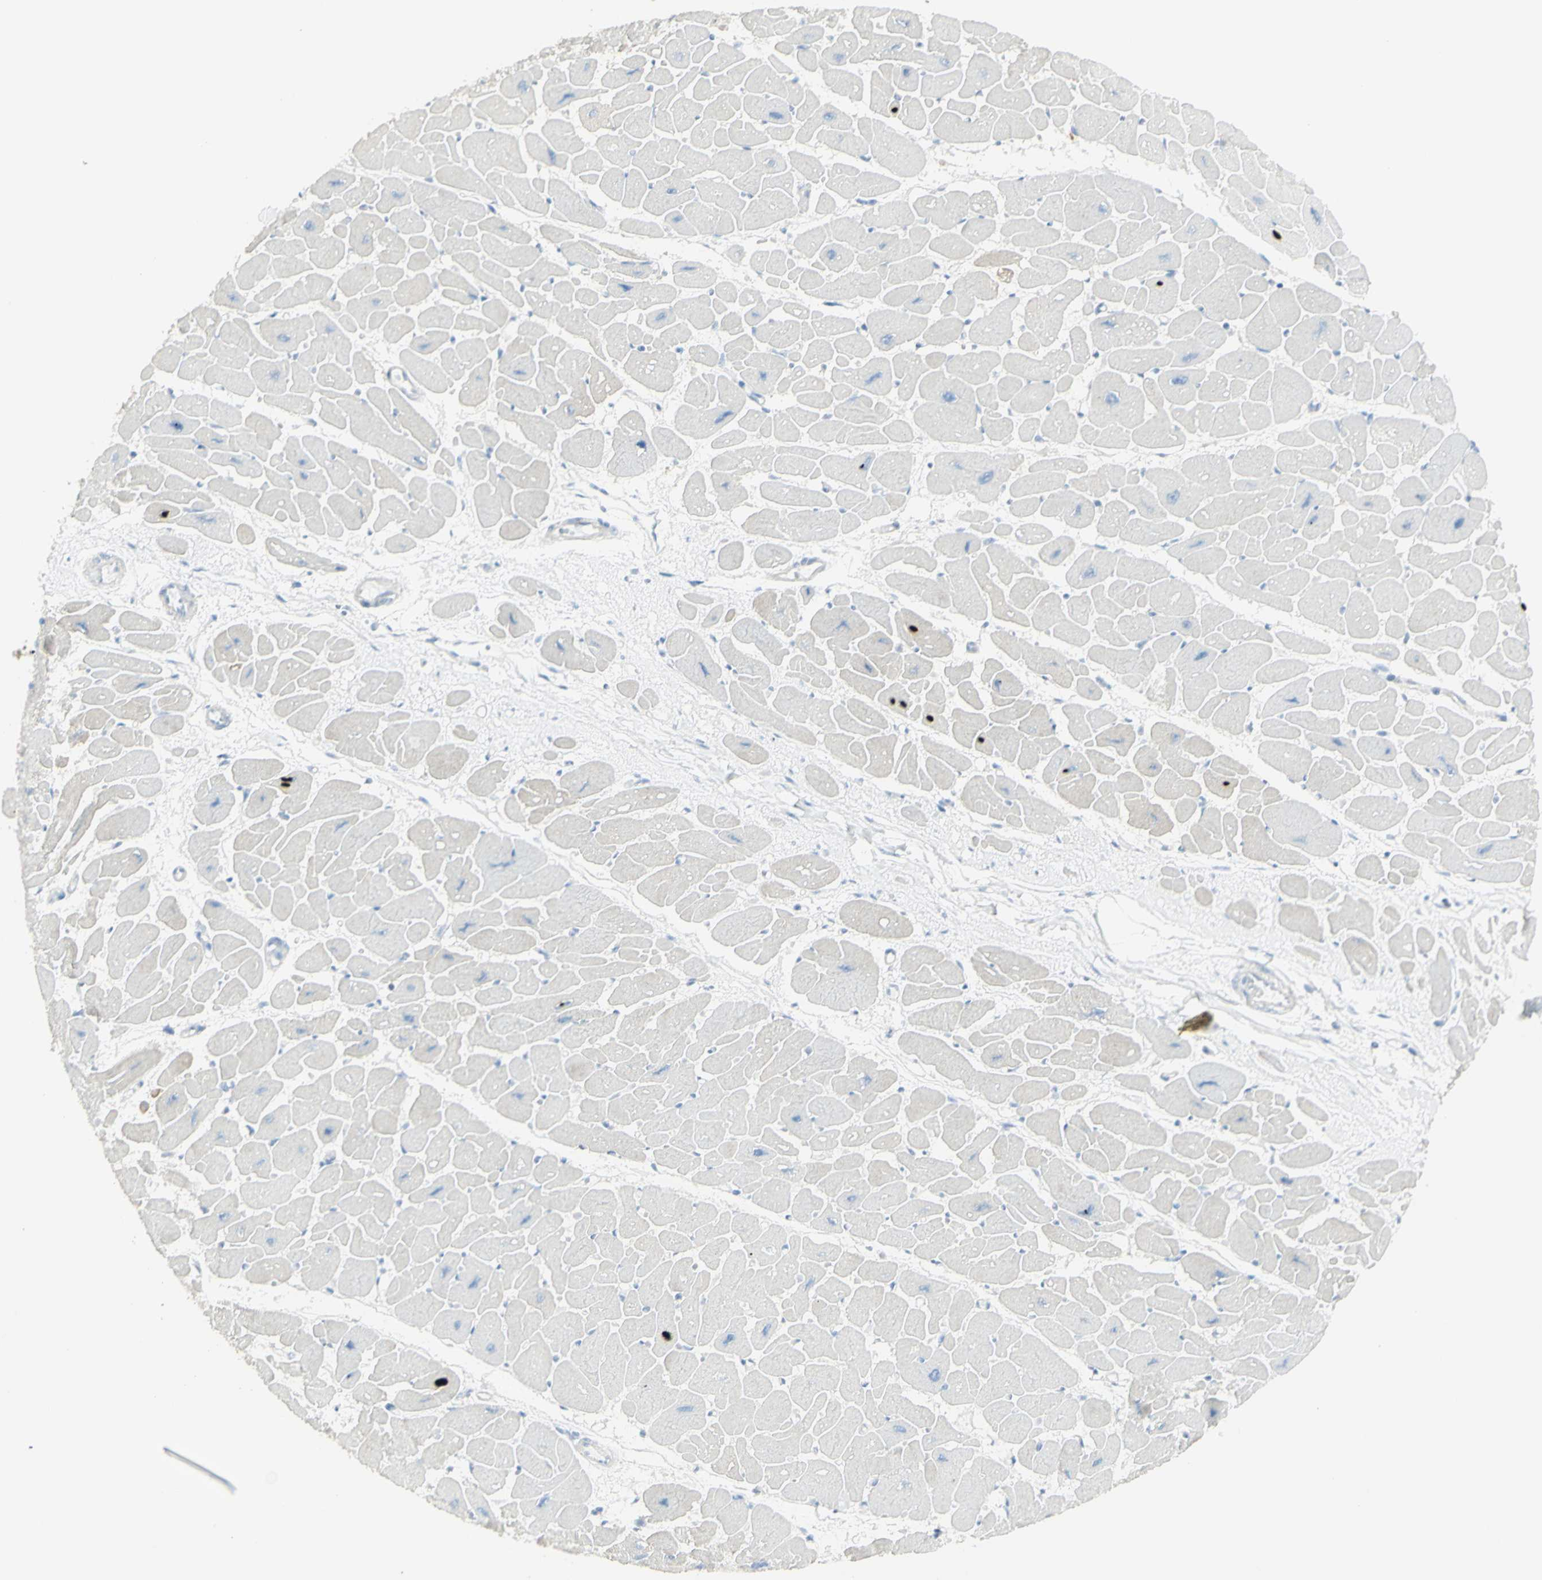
{"staining": {"intensity": "negative", "quantity": "none", "location": "none"}, "tissue": "heart muscle", "cell_type": "Cardiomyocytes", "image_type": "normal", "snomed": [{"axis": "morphology", "description": "Normal tissue, NOS"}, {"axis": "topography", "description": "Heart"}], "caption": "Image shows no significant protein positivity in cardiomyocytes of unremarkable heart muscle.", "gene": "NDST4", "patient": {"sex": "female", "age": 54}}